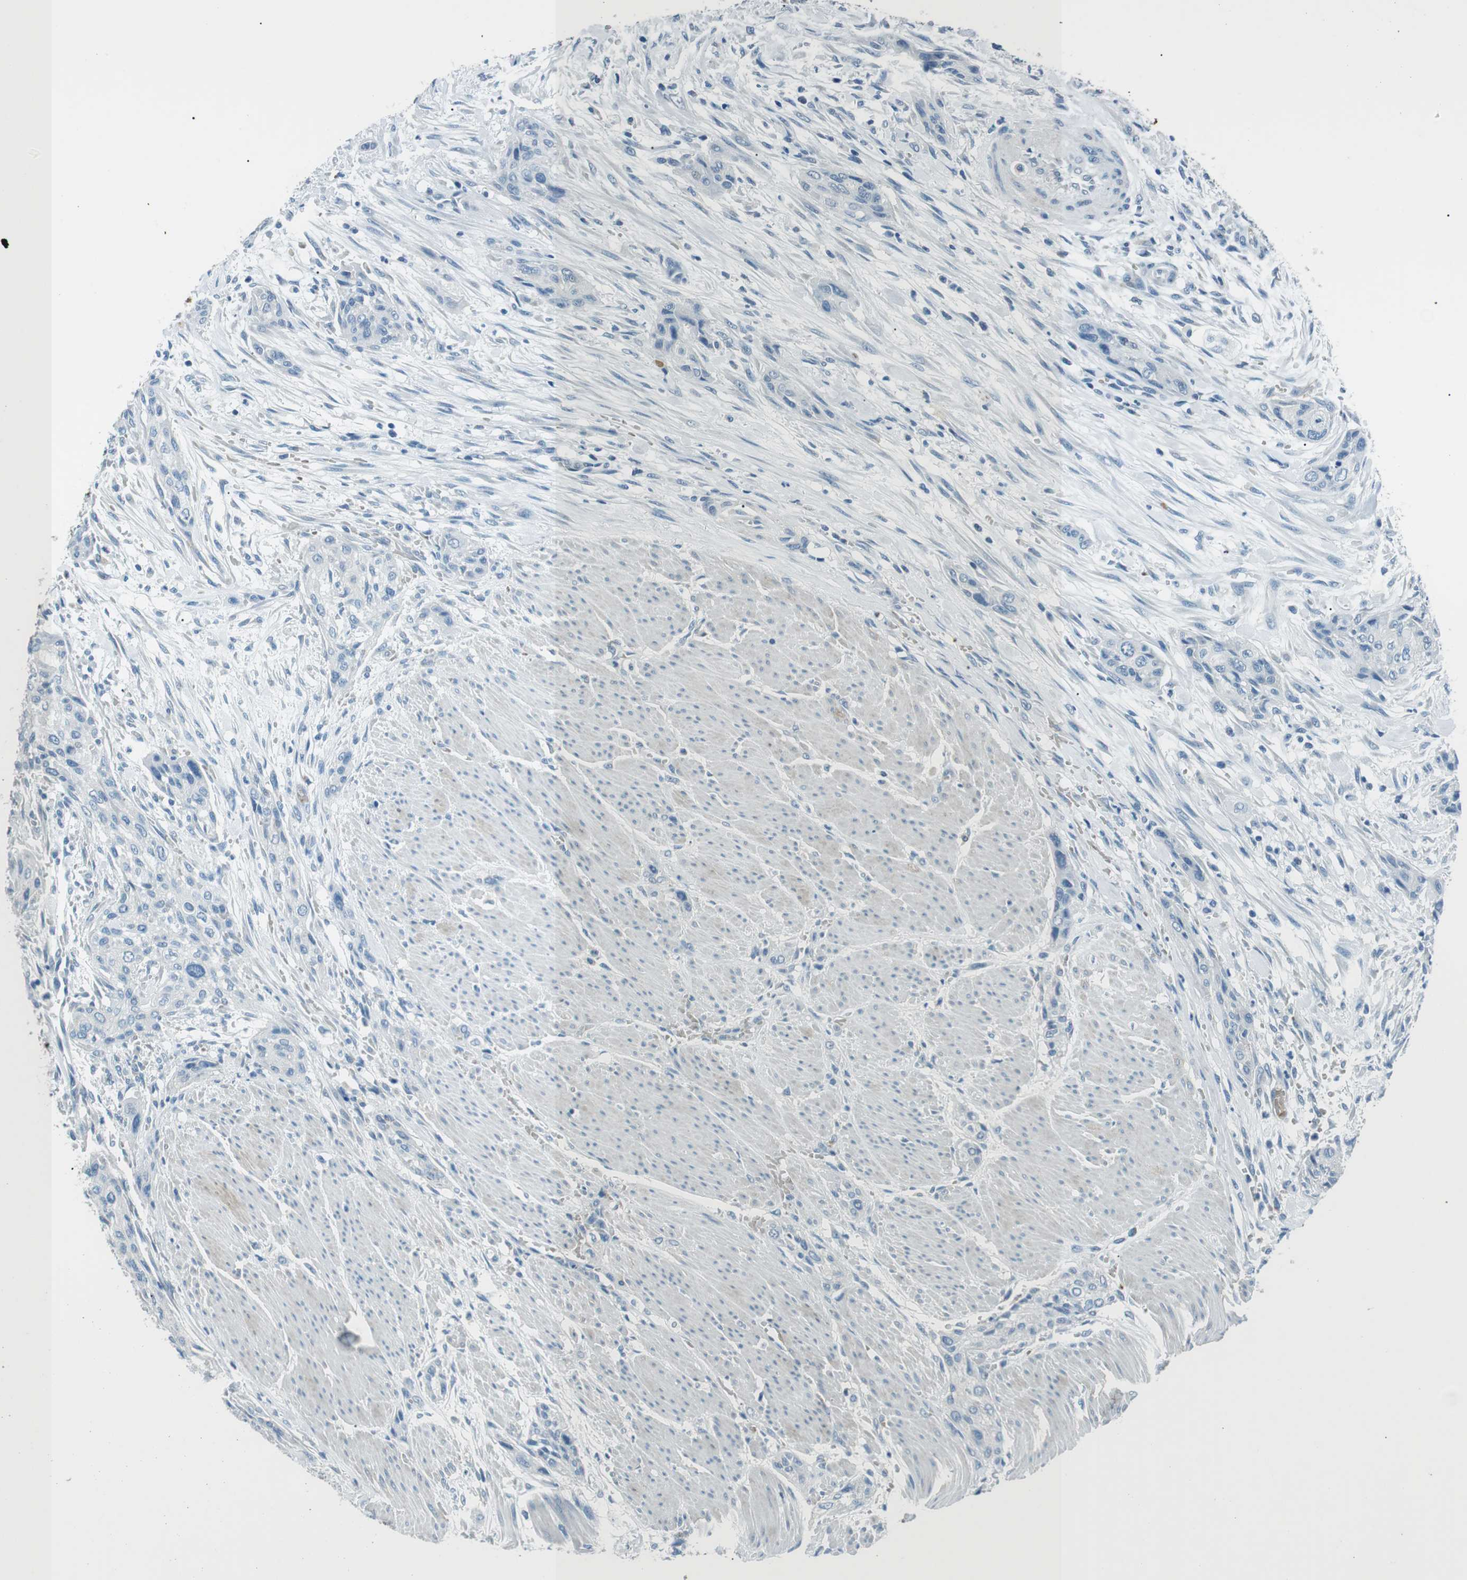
{"staining": {"intensity": "negative", "quantity": "none", "location": "none"}, "tissue": "urothelial cancer", "cell_type": "Tumor cells", "image_type": "cancer", "snomed": [{"axis": "morphology", "description": "Urothelial carcinoma, High grade"}, {"axis": "topography", "description": "Urinary bladder"}], "caption": "High magnification brightfield microscopy of urothelial carcinoma (high-grade) stained with DAB (brown) and counterstained with hematoxylin (blue): tumor cells show no significant staining. Nuclei are stained in blue.", "gene": "ST6GAL1", "patient": {"sex": "male", "age": 35}}